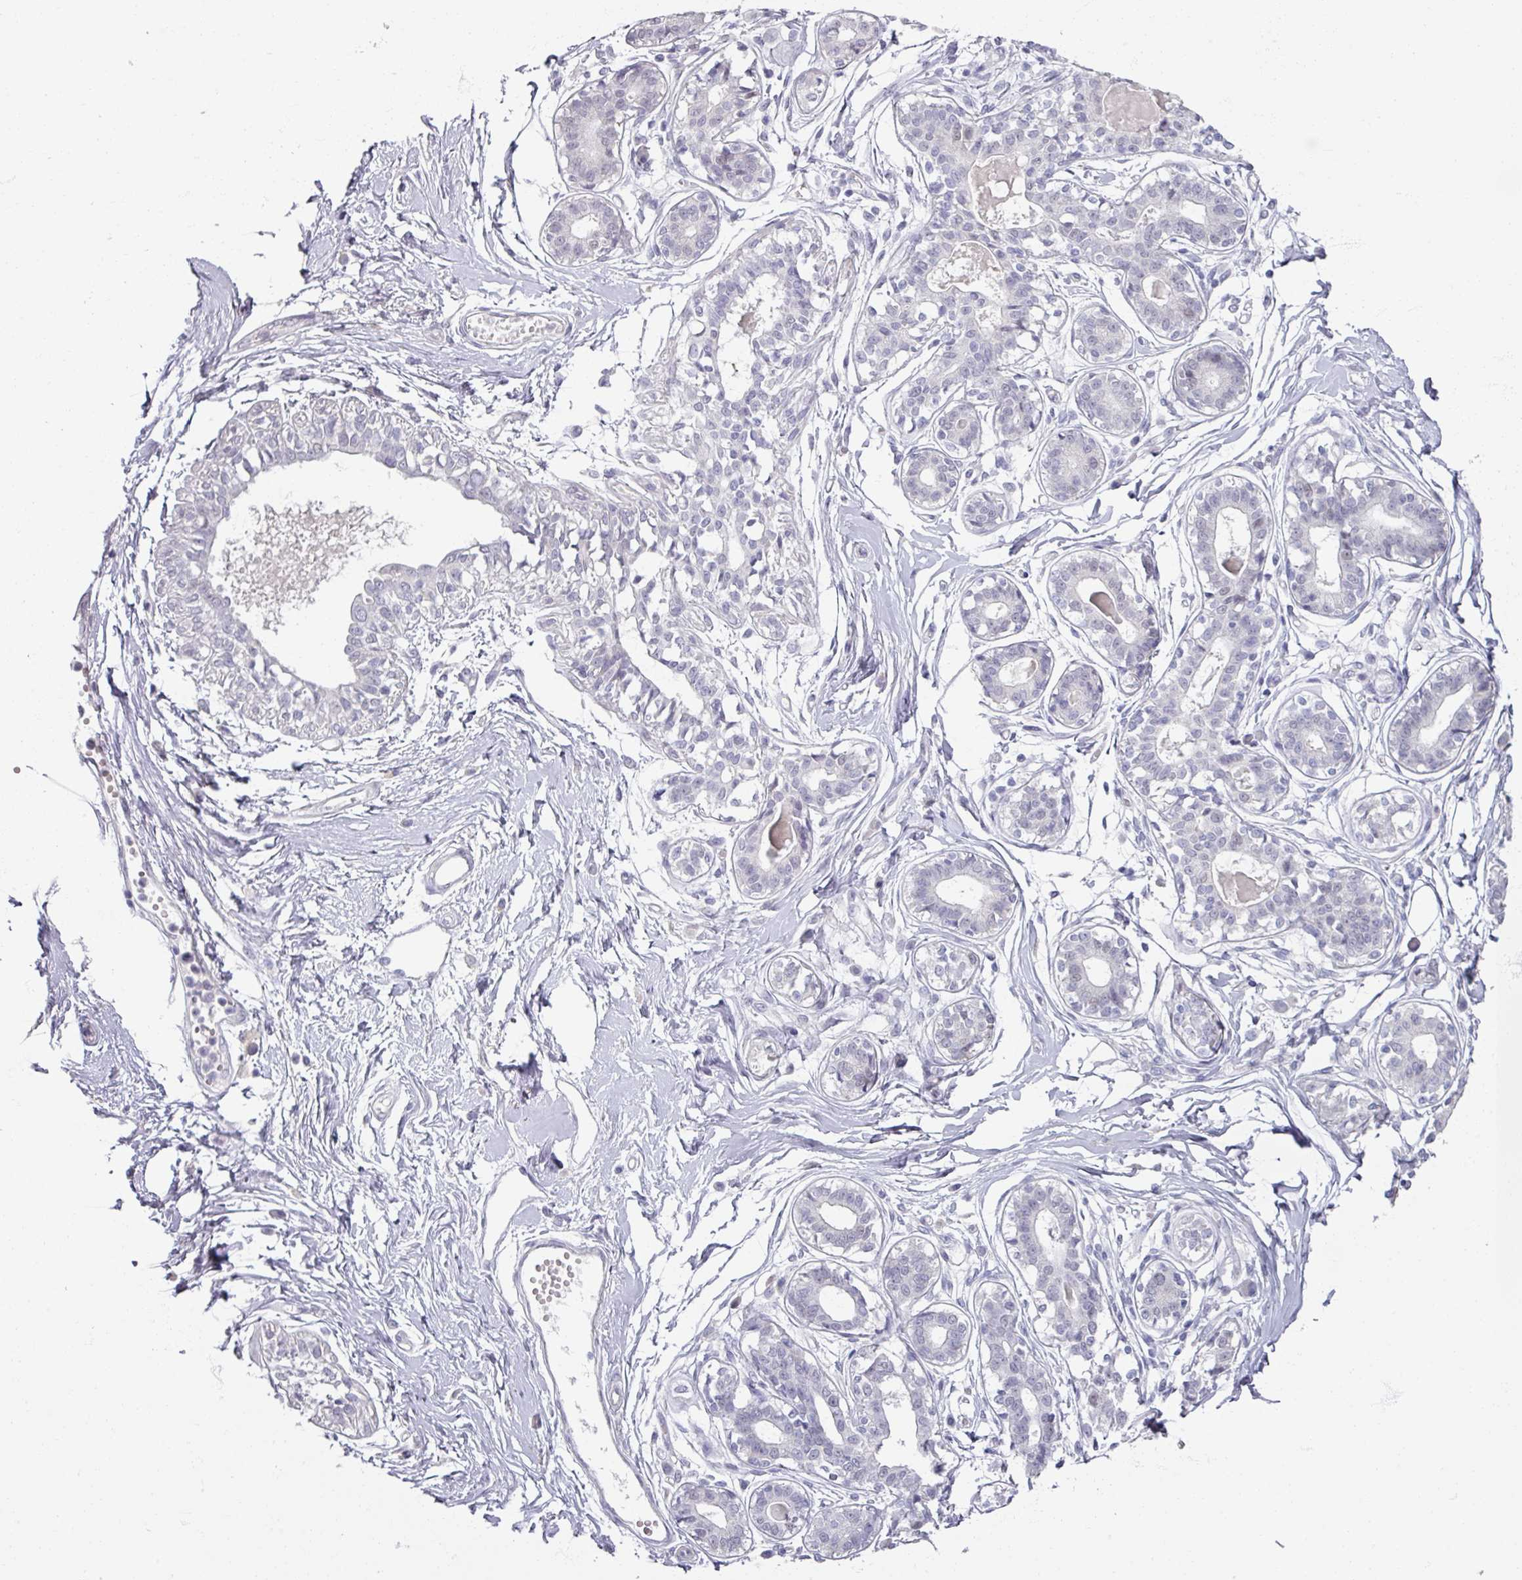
{"staining": {"intensity": "negative", "quantity": "none", "location": "none"}, "tissue": "breast", "cell_type": "Adipocytes", "image_type": "normal", "snomed": [{"axis": "morphology", "description": "Normal tissue, NOS"}, {"axis": "topography", "description": "Breast"}], "caption": "Adipocytes are negative for brown protein staining in unremarkable breast. (DAB IHC with hematoxylin counter stain).", "gene": "SOX11", "patient": {"sex": "female", "age": 45}}